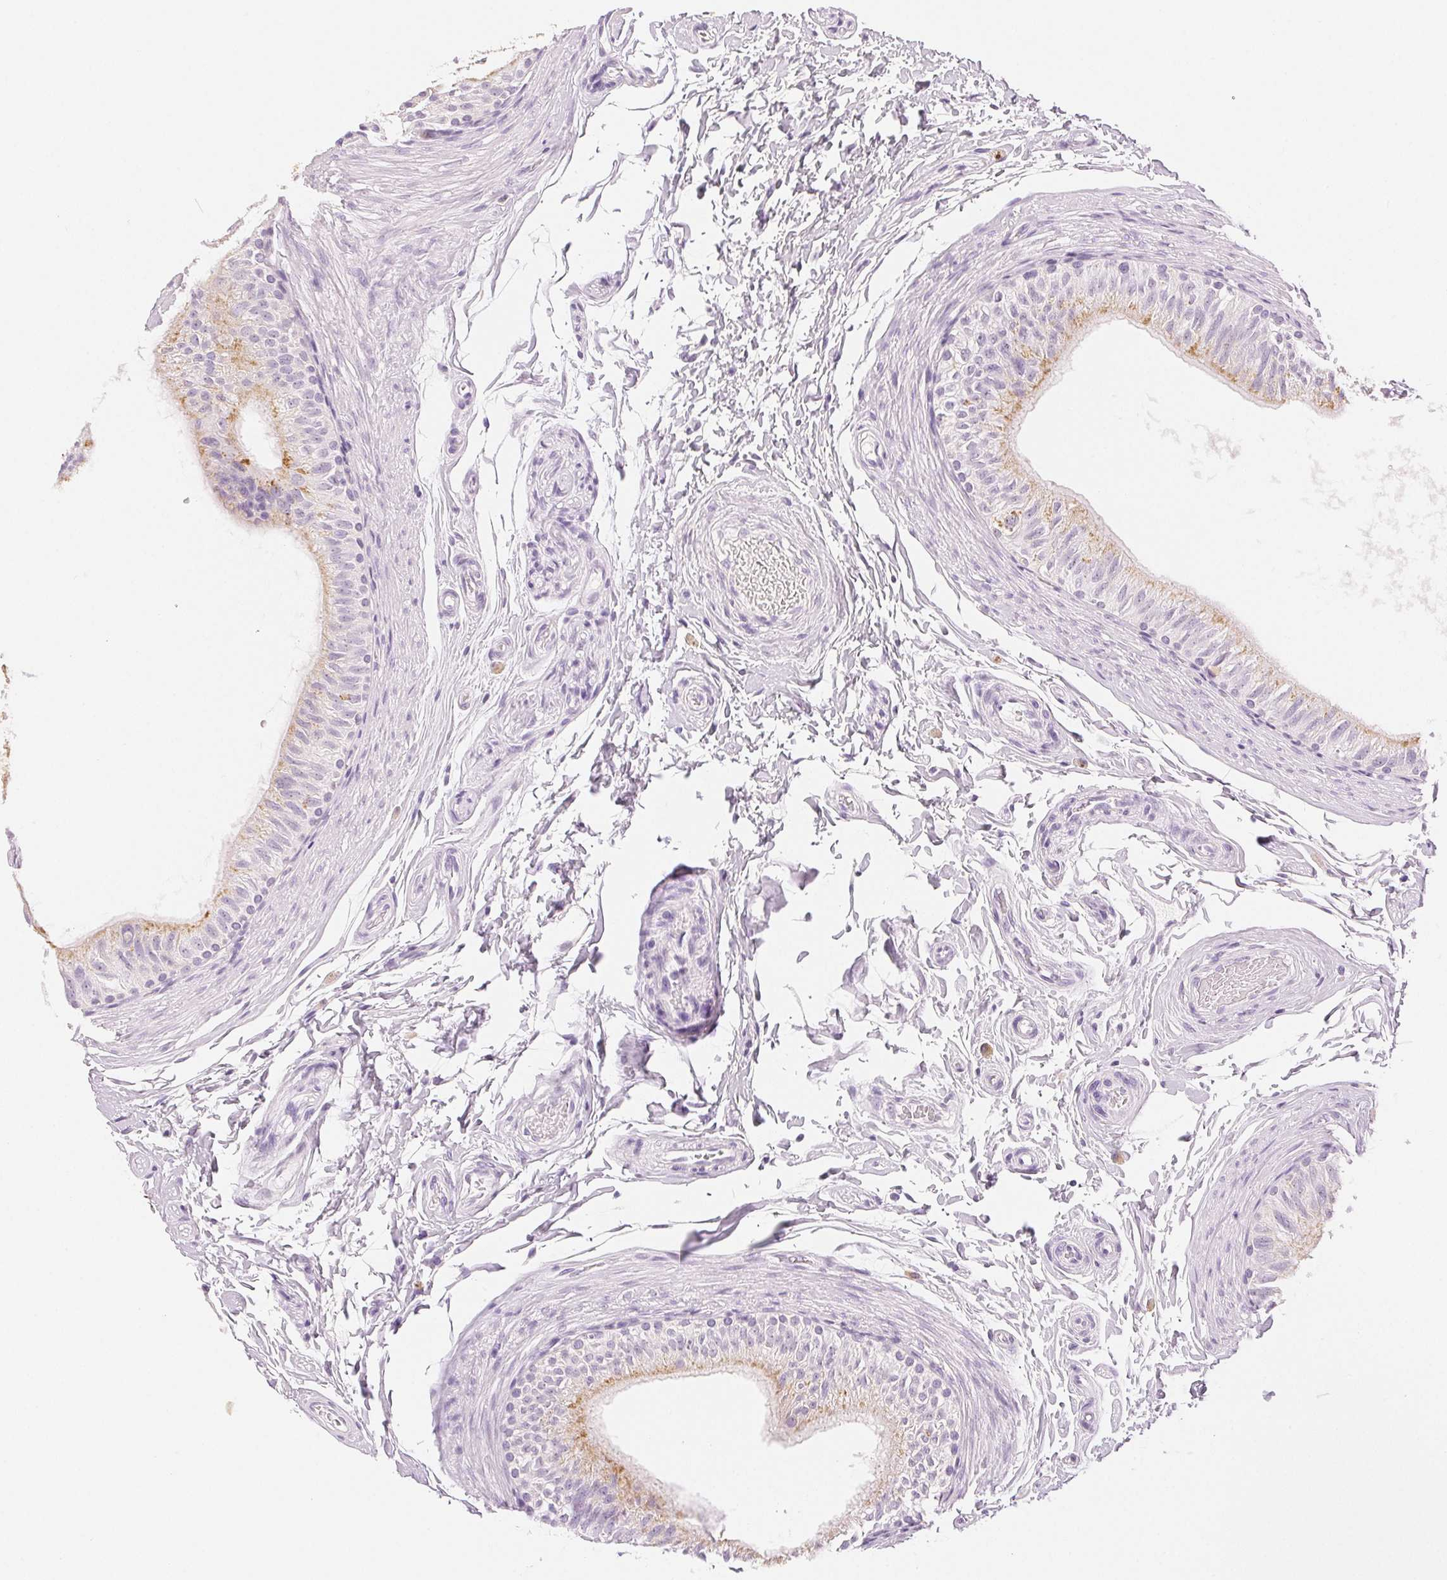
{"staining": {"intensity": "weak", "quantity": "25%-75%", "location": "cytoplasmic/membranous"}, "tissue": "epididymis", "cell_type": "Glandular cells", "image_type": "normal", "snomed": [{"axis": "morphology", "description": "Normal tissue, NOS"}, {"axis": "topography", "description": "Epididymis"}], "caption": "High-power microscopy captured an IHC micrograph of benign epididymis, revealing weak cytoplasmic/membranous positivity in approximately 25%-75% of glandular cells. The protein of interest is stained brown, and the nuclei are stained in blue (DAB IHC with brightfield microscopy, high magnification).", "gene": "SLC5A2", "patient": {"sex": "male", "age": 36}}